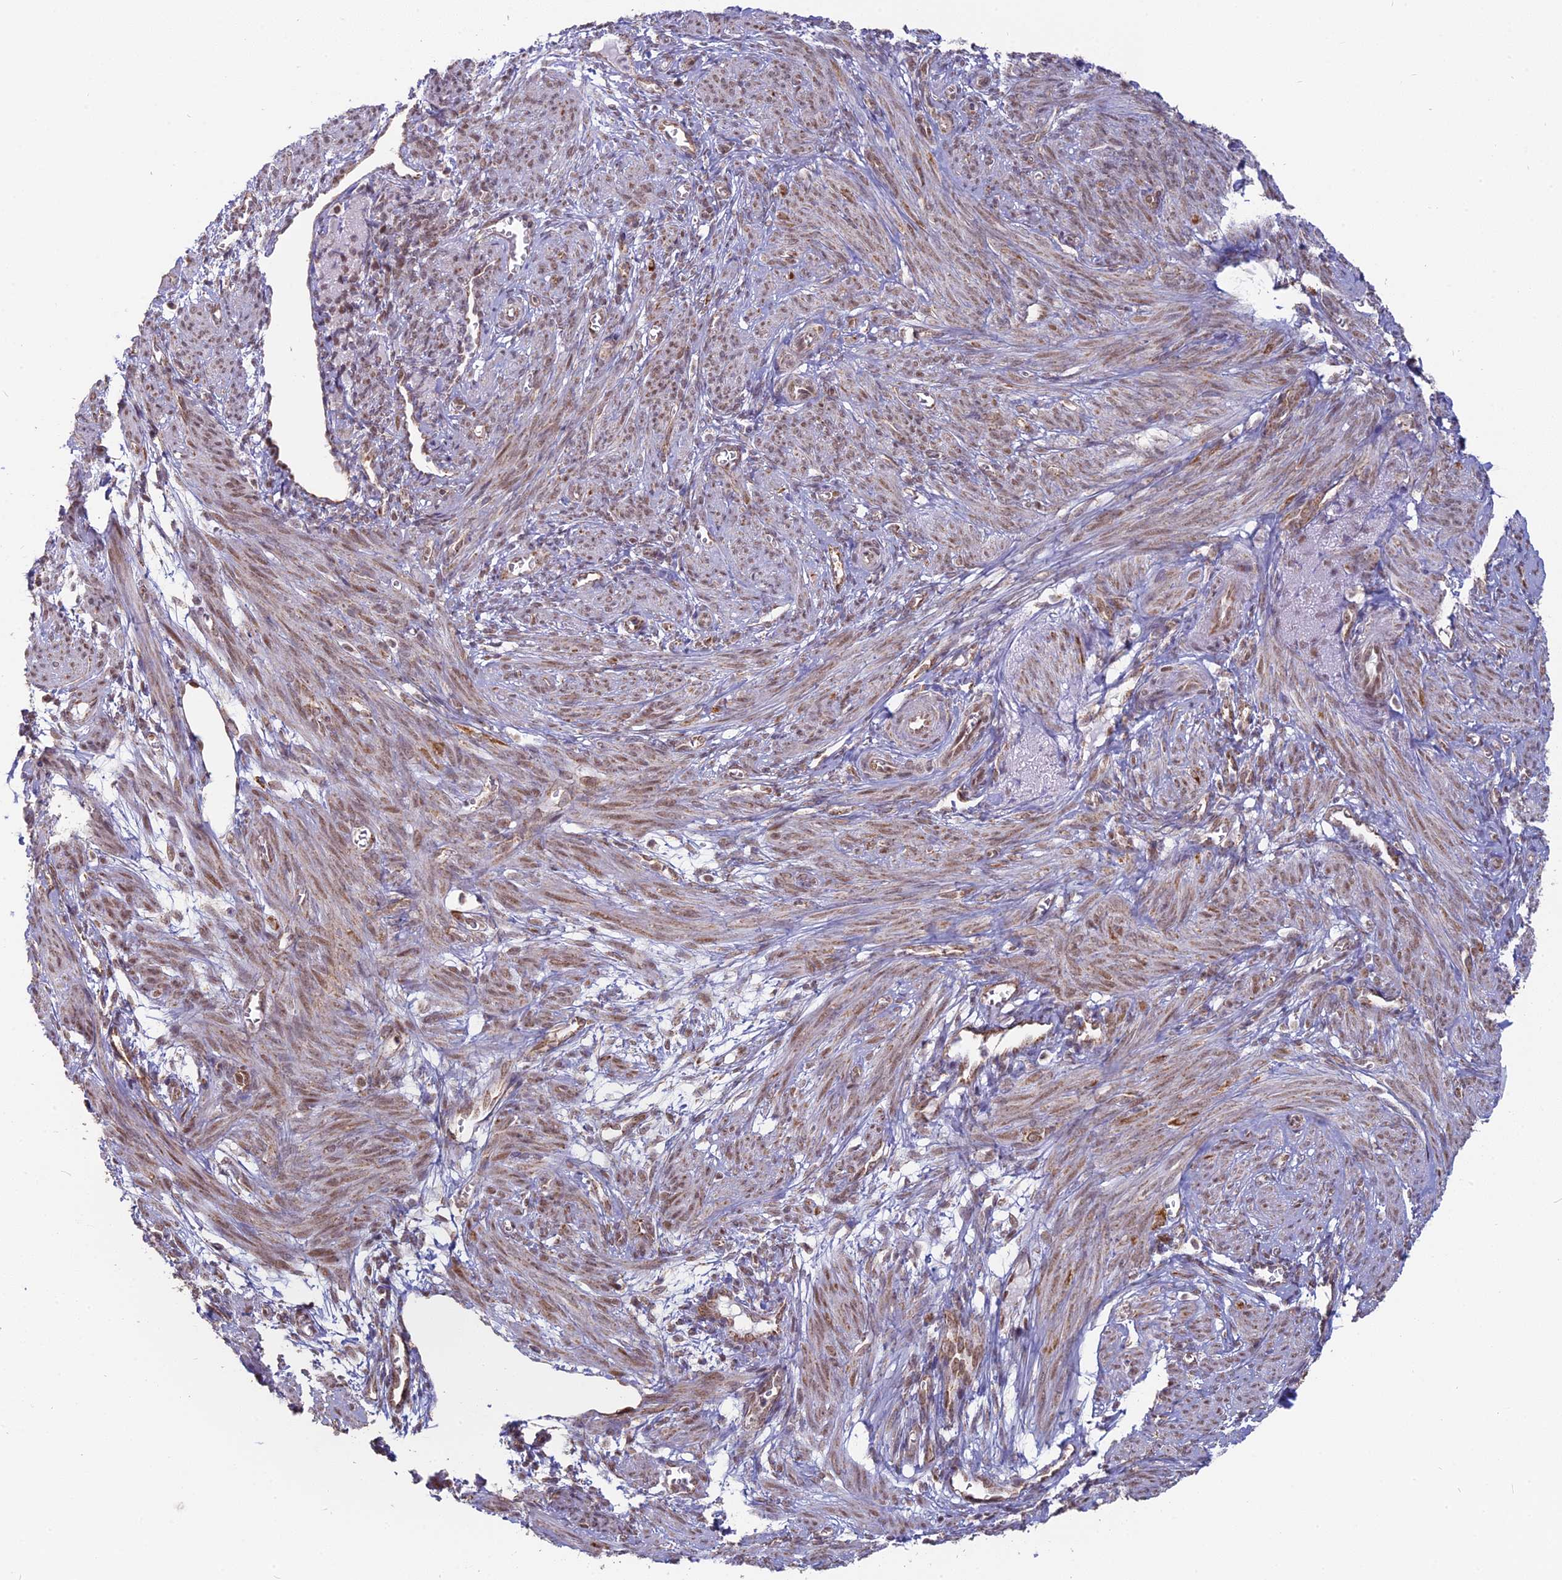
{"staining": {"intensity": "weak", "quantity": "25%-75%", "location": "nuclear"}, "tissue": "smooth muscle", "cell_type": "Smooth muscle cells", "image_type": "normal", "snomed": [{"axis": "morphology", "description": "Normal tissue, NOS"}, {"axis": "topography", "description": "Smooth muscle"}], "caption": "Protein staining of unremarkable smooth muscle exhibits weak nuclear positivity in approximately 25%-75% of smooth muscle cells.", "gene": "ARHGAP40", "patient": {"sex": "female", "age": 39}}